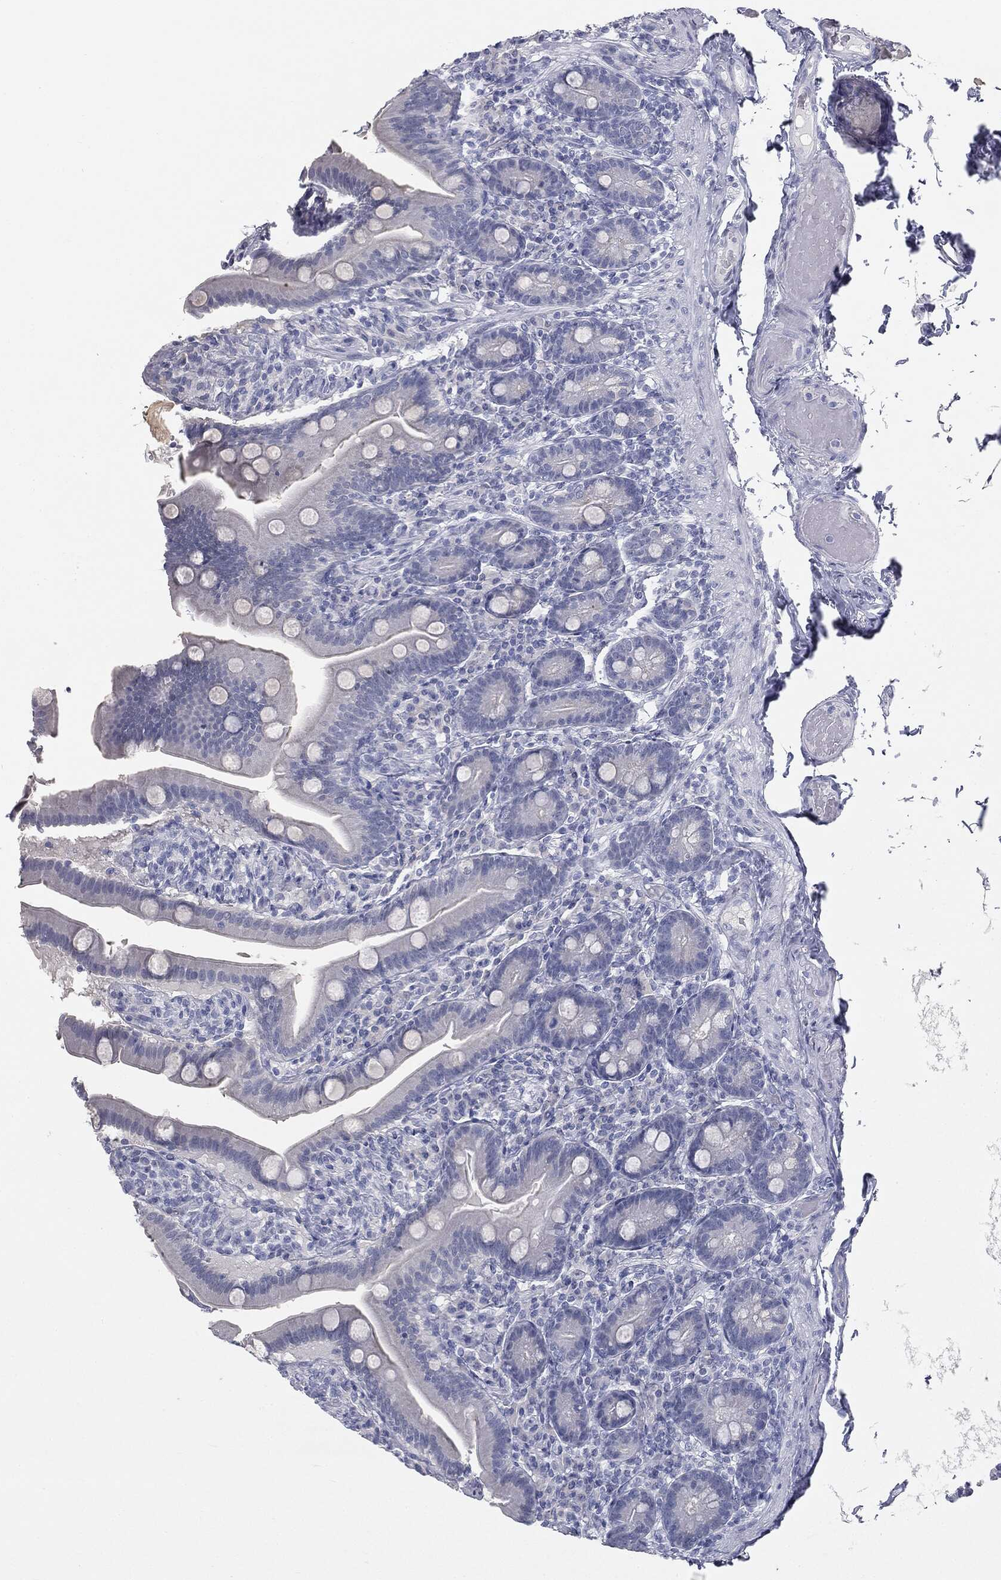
{"staining": {"intensity": "negative", "quantity": "none", "location": "none"}, "tissue": "small intestine", "cell_type": "Glandular cells", "image_type": "normal", "snomed": [{"axis": "morphology", "description": "Normal tissue, NOS"}, {"axis": "topography", "description": "Small intestine"}], "caption": "This is a image of immunohistochemistry (IHC) staining of normal small intestine, which shows no positivity in glandular cells.", "gene": "MUC5AC", "patient": {"sex": "male", "age": 66}}